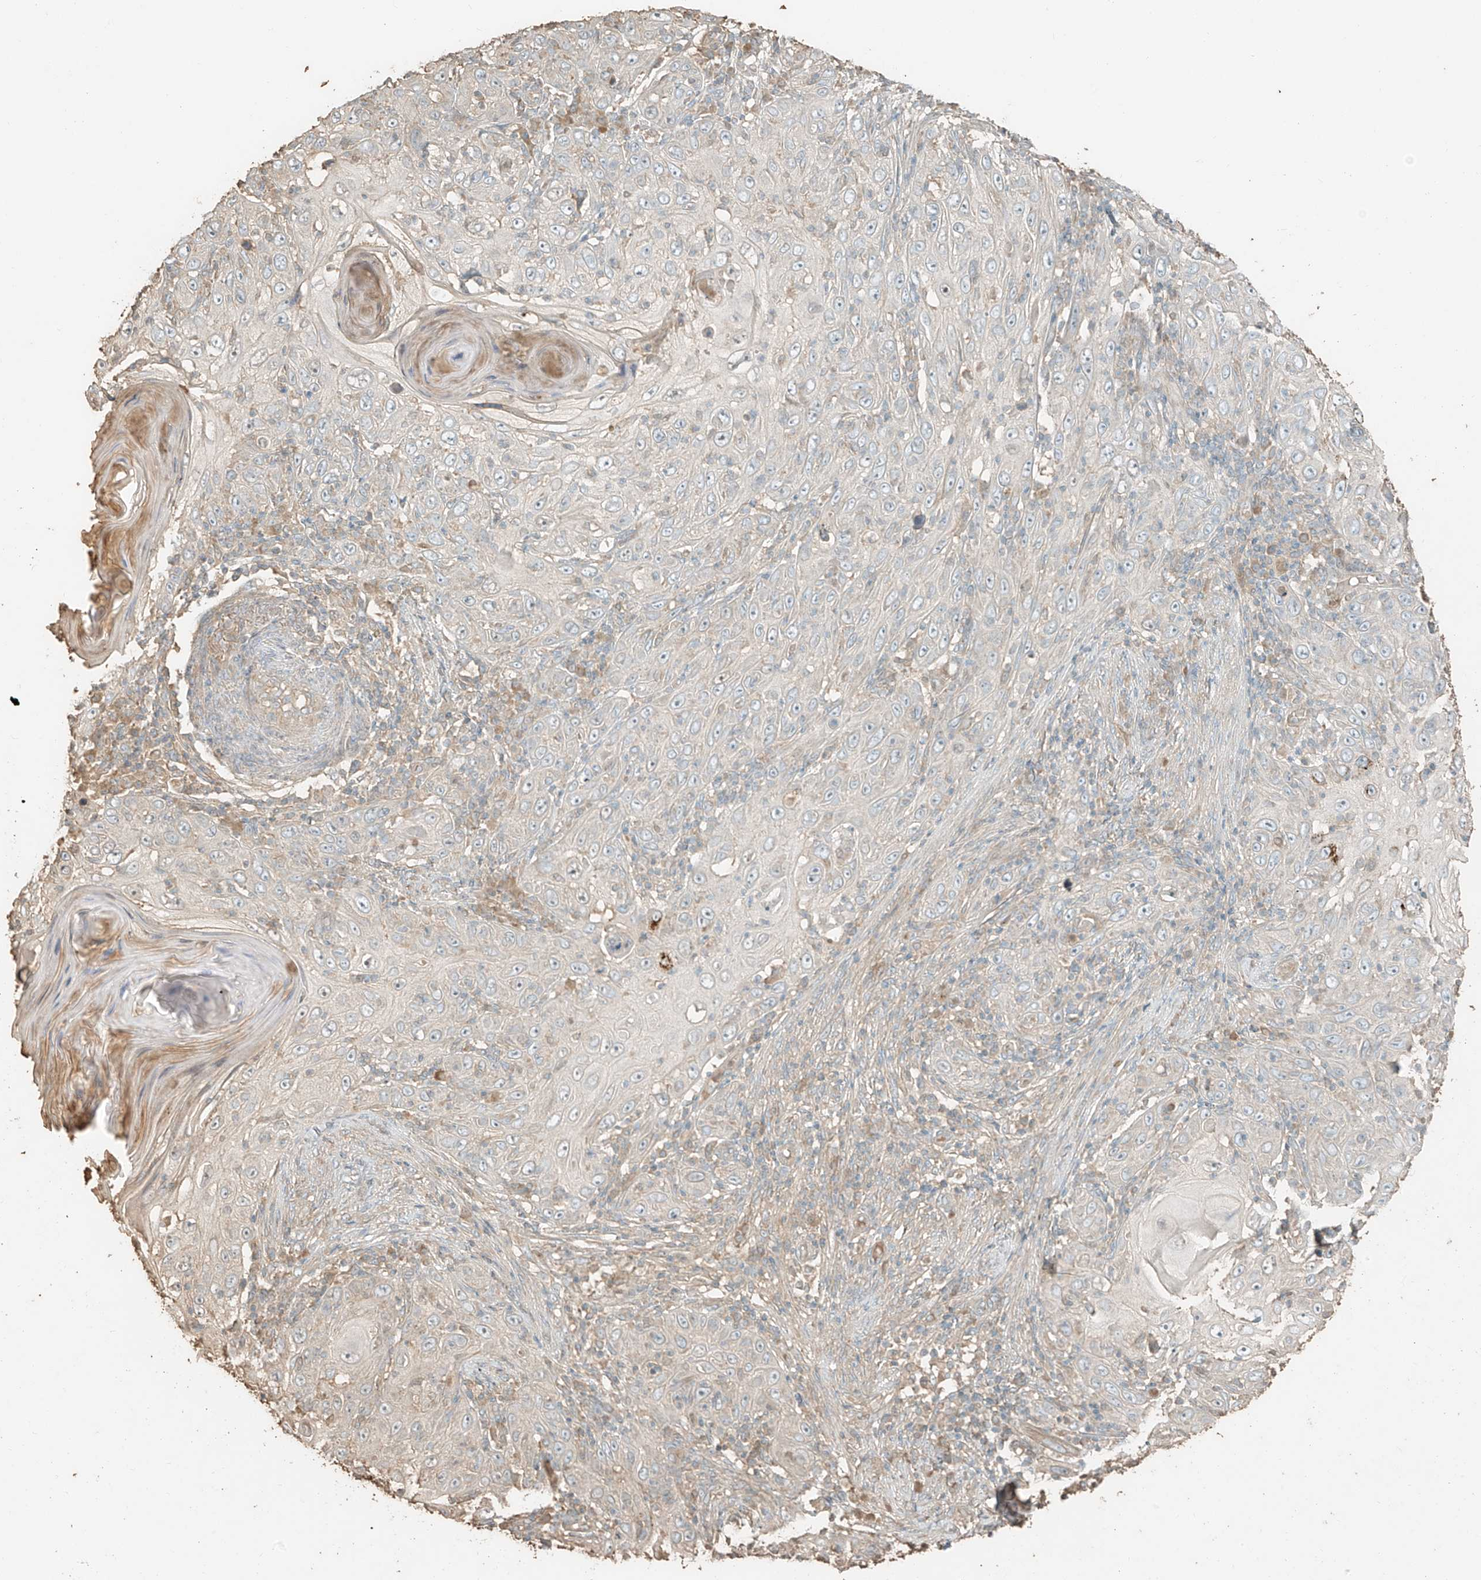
{"staining": {"intensity": "negative", "quantity": "none", "location": "none"}, "tissue": "skin cancer", "cell_type": "Tumor cells", "image_type": "cancer", "snomed": [{"axis": "morphology", "description": "Squamous cell carcinoma, NOS"}, {"axis": "topography", "description": "Skin"}], "caption": "Tumor cells are negative for brown protein staining in skin cancer. (Stains: DAB (3,3'-diaminobenzidine) immunohistochemistry with hematoxylin counter stain, Microscopy: brightfield microscopy at high magnification).", "gene": "RFTN2", "patient": {"sex": "female", "age": 88}}